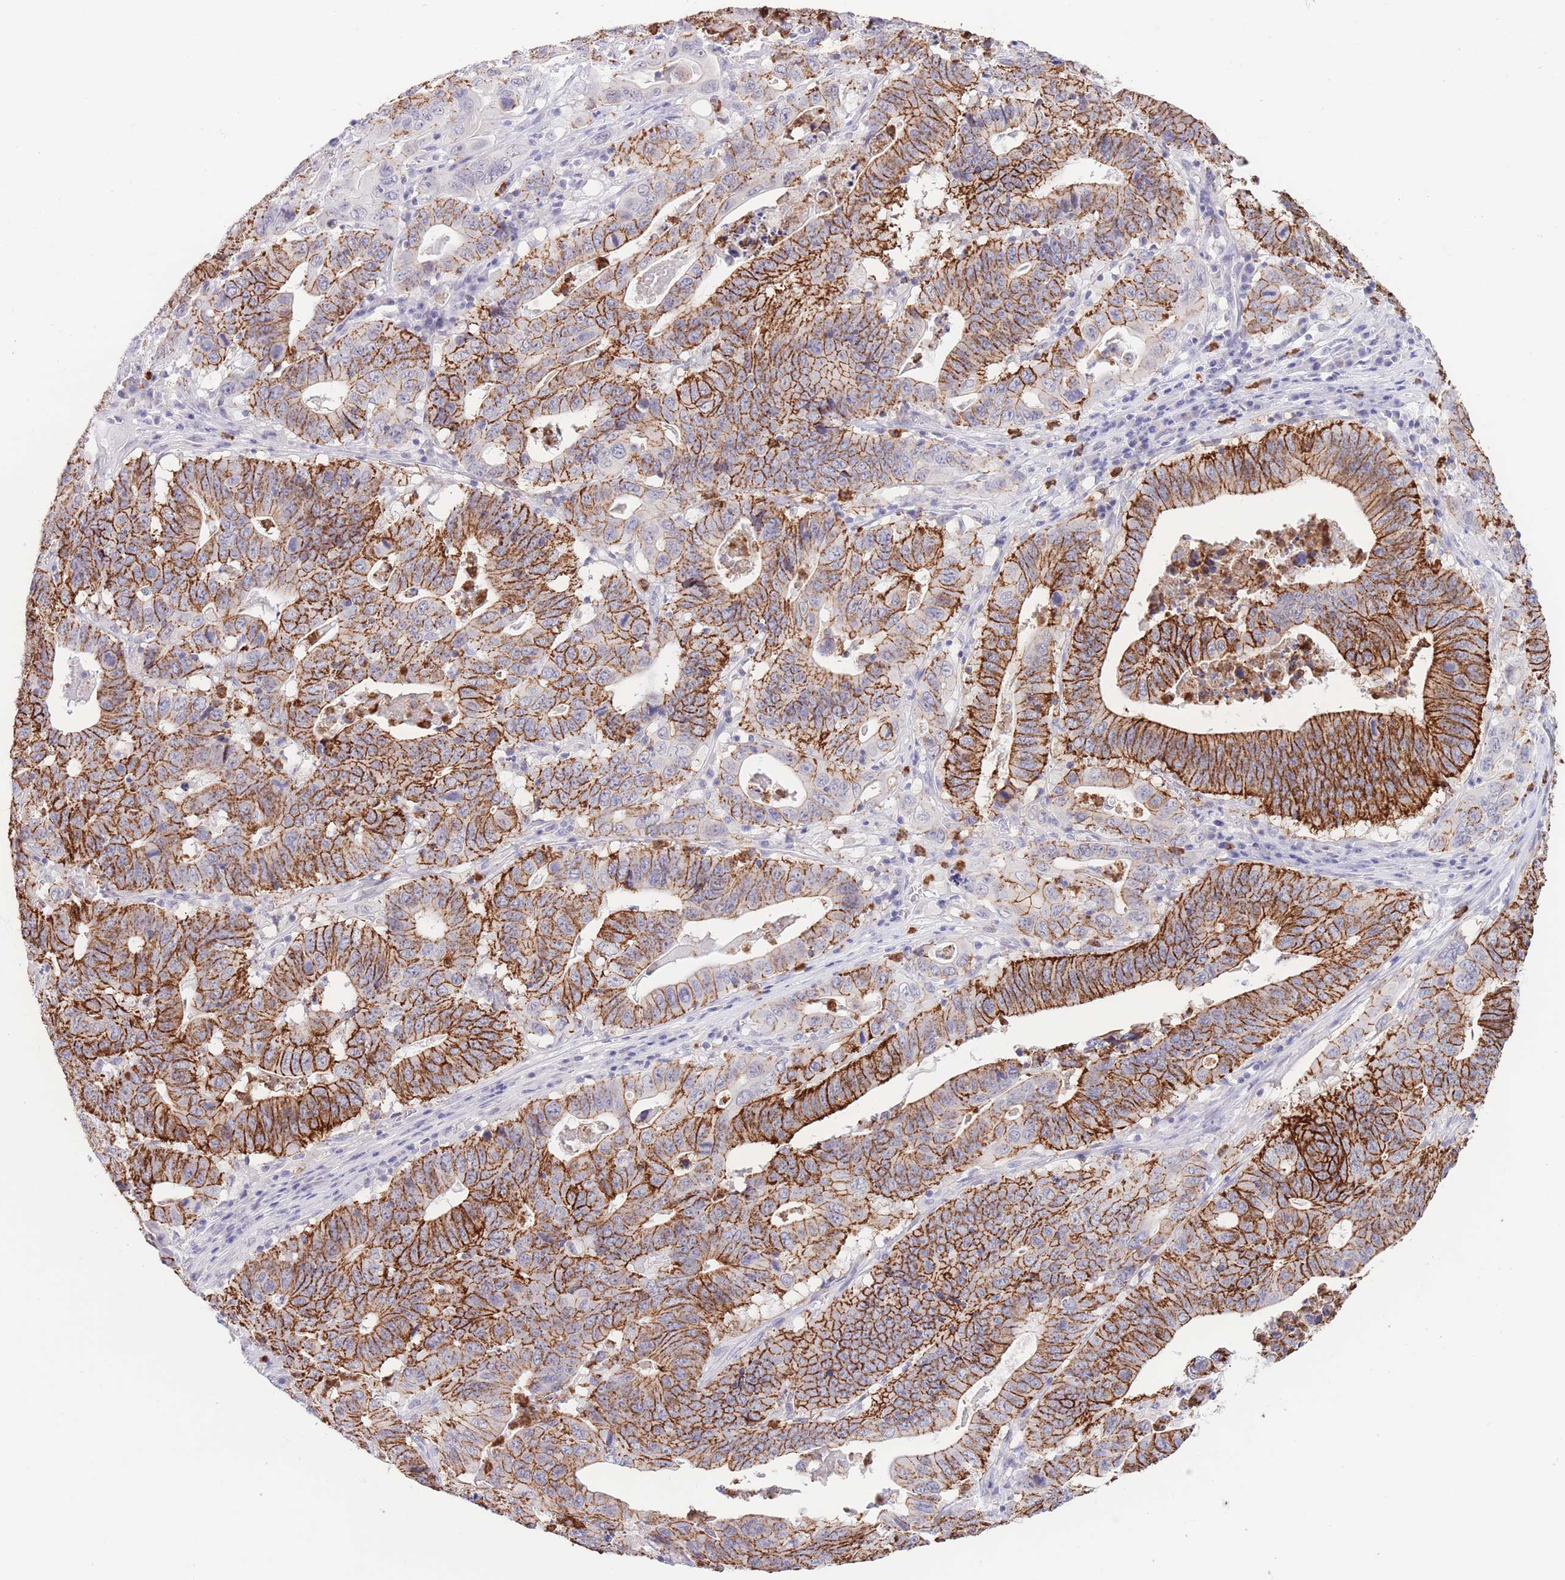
{"staining": {"intensity": "strong", "quantity": ">75%", "location": "cytoplasmic/membranous"}, "tissue": "lung cancer", "cell_type": "Tumor cells", "image_type": "cancer", "snomed": [{"axis": "morphology", "description": "Adenocarcinoma, NOS"}, {"axis": "topography", "description": "Lung"}], "caption": "Immunohistochemistry (DAB) staining of human lung cancer displays strong cytoplasmic/membranous protein positivity in approximately >75% of tumor cells. (DAB IHC with brightfield microscopy, high magnification).", "gene": "LCLAT1", "patient": {"sex": "female", "age": 60}}